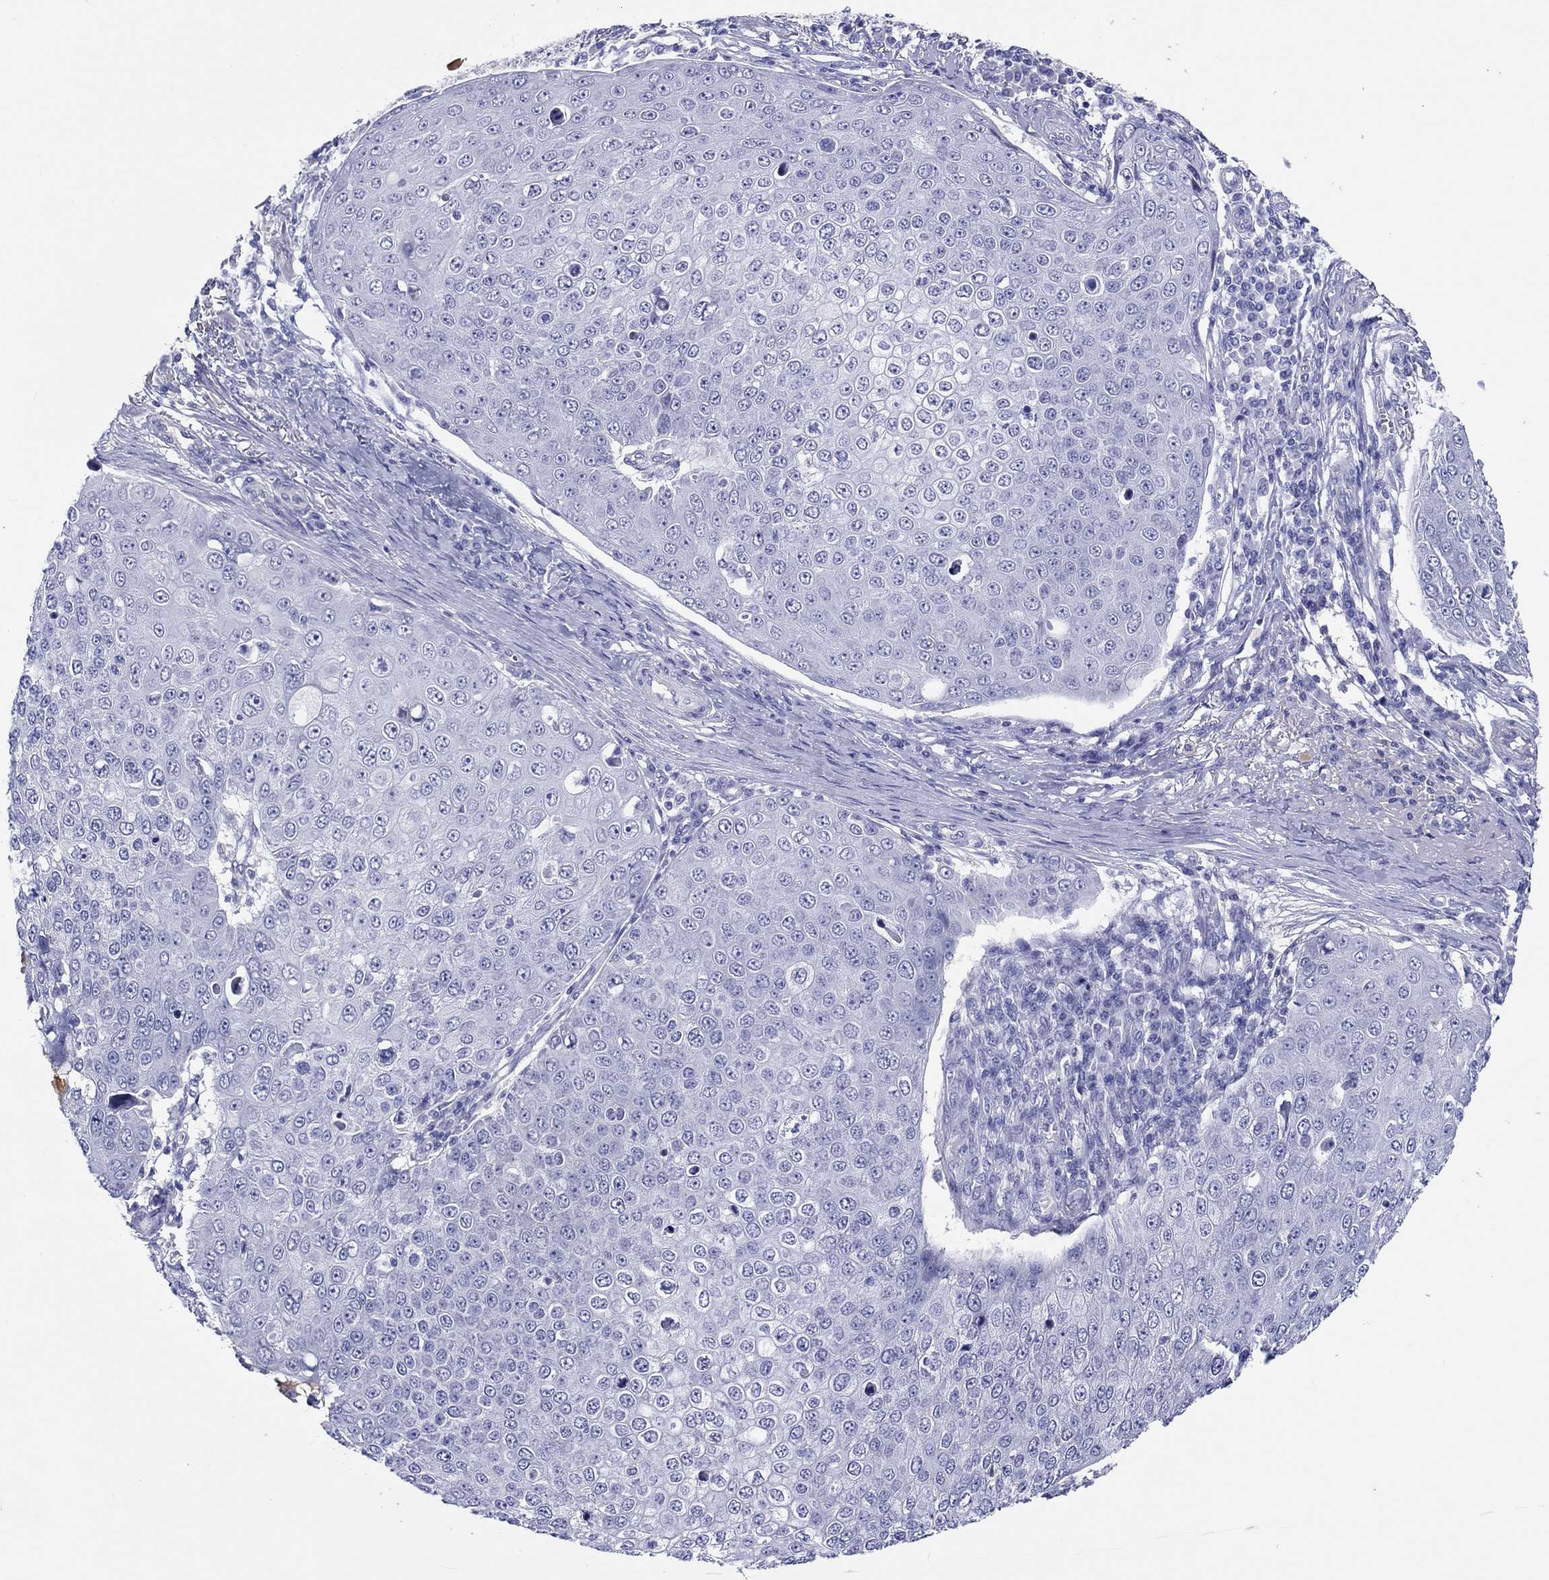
{"staining": {"intensity": "negative", "quantity": "none", "location": "none"}, "tissue": "skin cancer", "cell_type": "Tumor cells", "image_type": "cancer", "snomed": [{"axis": "morphology", "description": "Squamous cell carcinoma, NOS"}, {"axis": "topography", "description": "Skin"}], "caption": "The micrograph demonstrates no staining of tumor cells in squamous cell carcinoma (skin).", "gene": "CDY2B", "patient": {"sex": "male", "age": 71}}